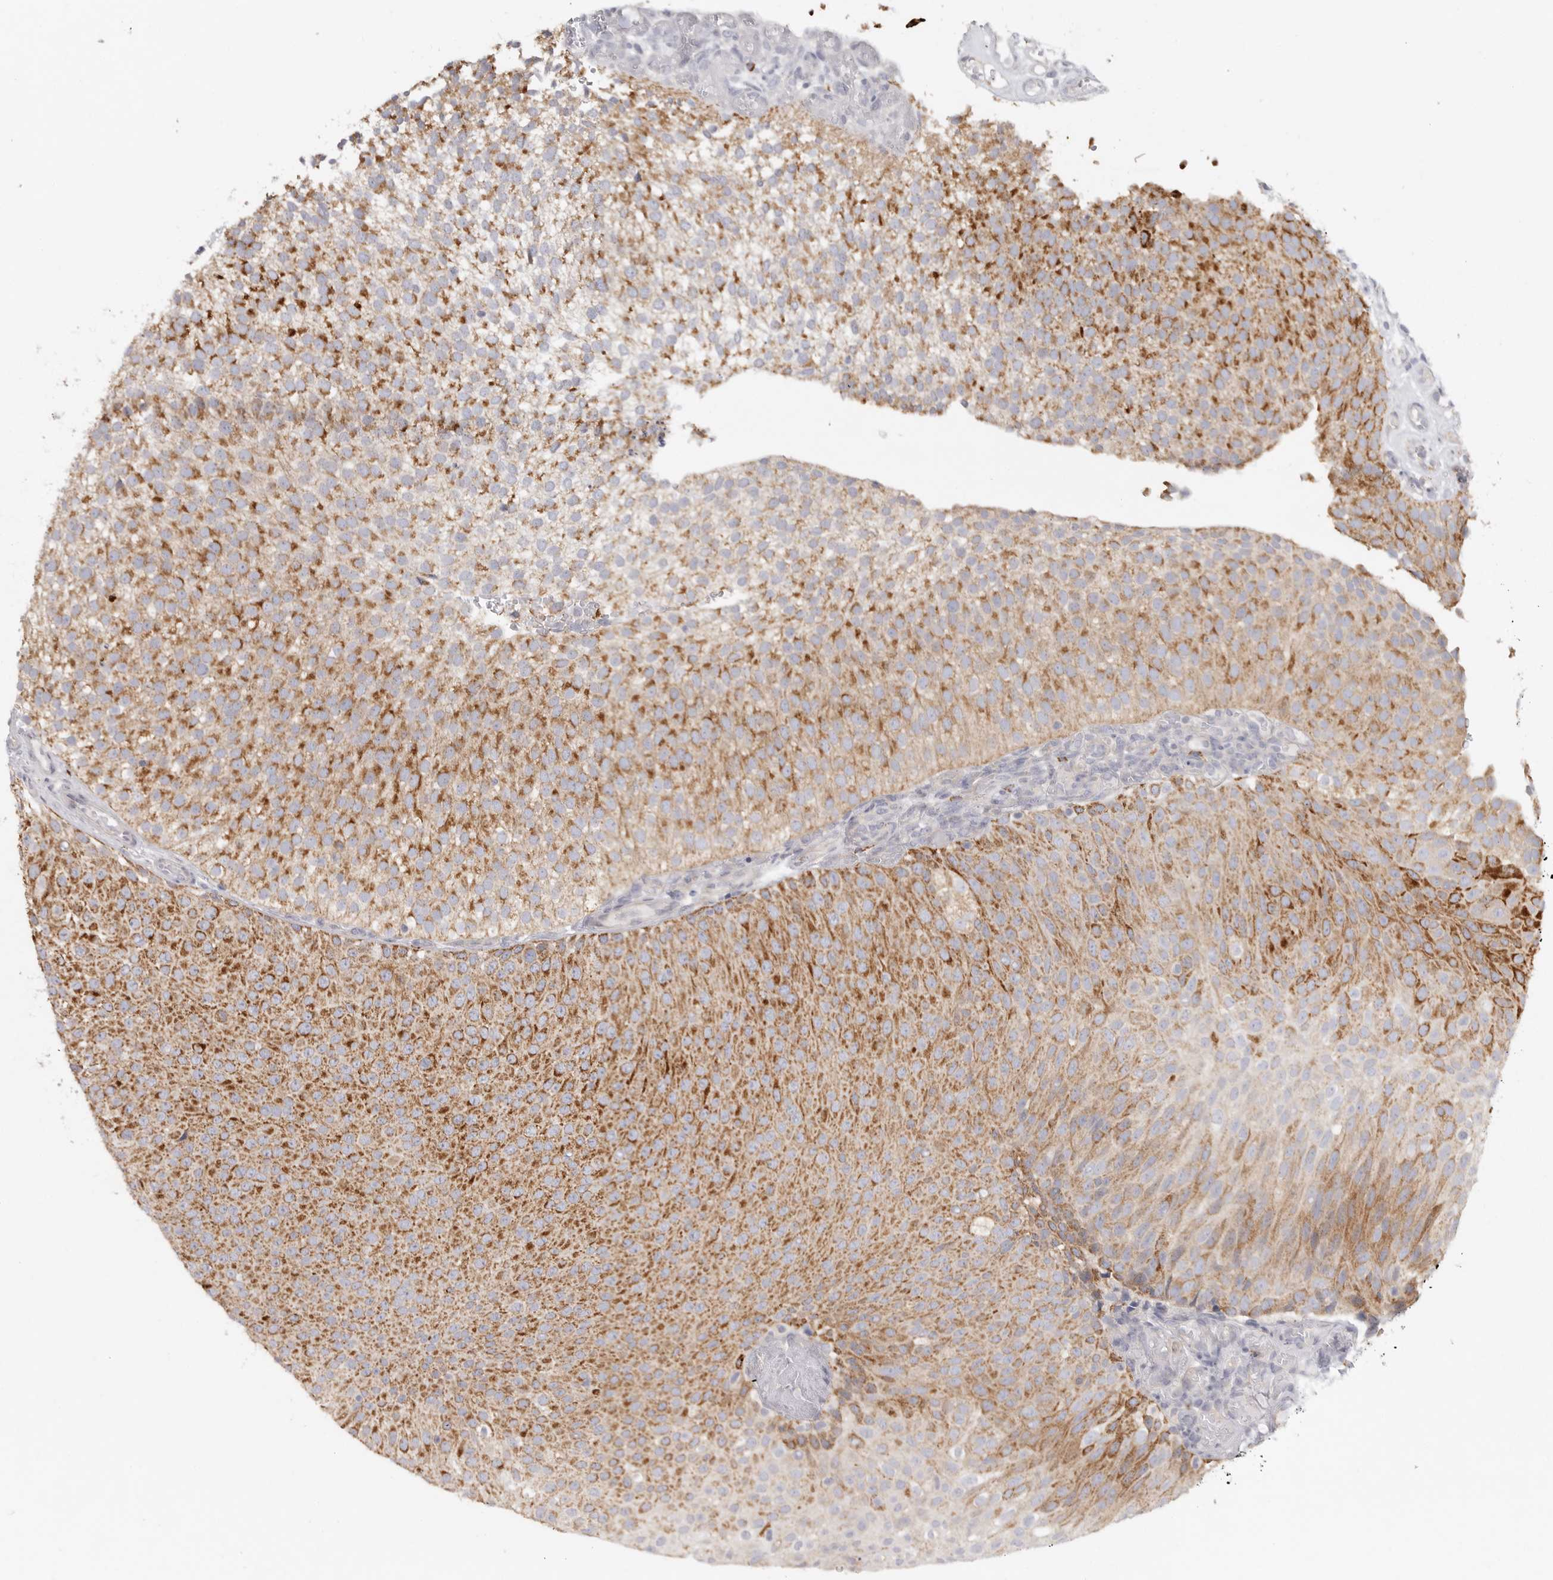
{"staining": {"intensity": "moderate", "quantity": ">75%", "location": "cytoplasmic/membranous"}, "tissue": "urothelial cancer", "cell_type": "Tumor cells", "image_type": "cancer", "snomed": [{"axis": "morphology", "description": "Urothelial carcinoma, Low grade"}, {"axis": "topography", "description": "Urinary bladder"}], "caption": "Low-grade urothelial carcinoma was stained to show a protein in brown. There is medium levels of moderate cytoplasmic/membranous expression in approximately >75% of tumor cells. The staining is performed using DAB (3,3'-diaminobenzidine) brown chromogen to label protein expression. The nuclei are counter-stained blue using hematoxylin.", "gene": "ELP3", "patient": {"sex": "male", "age": 78}}